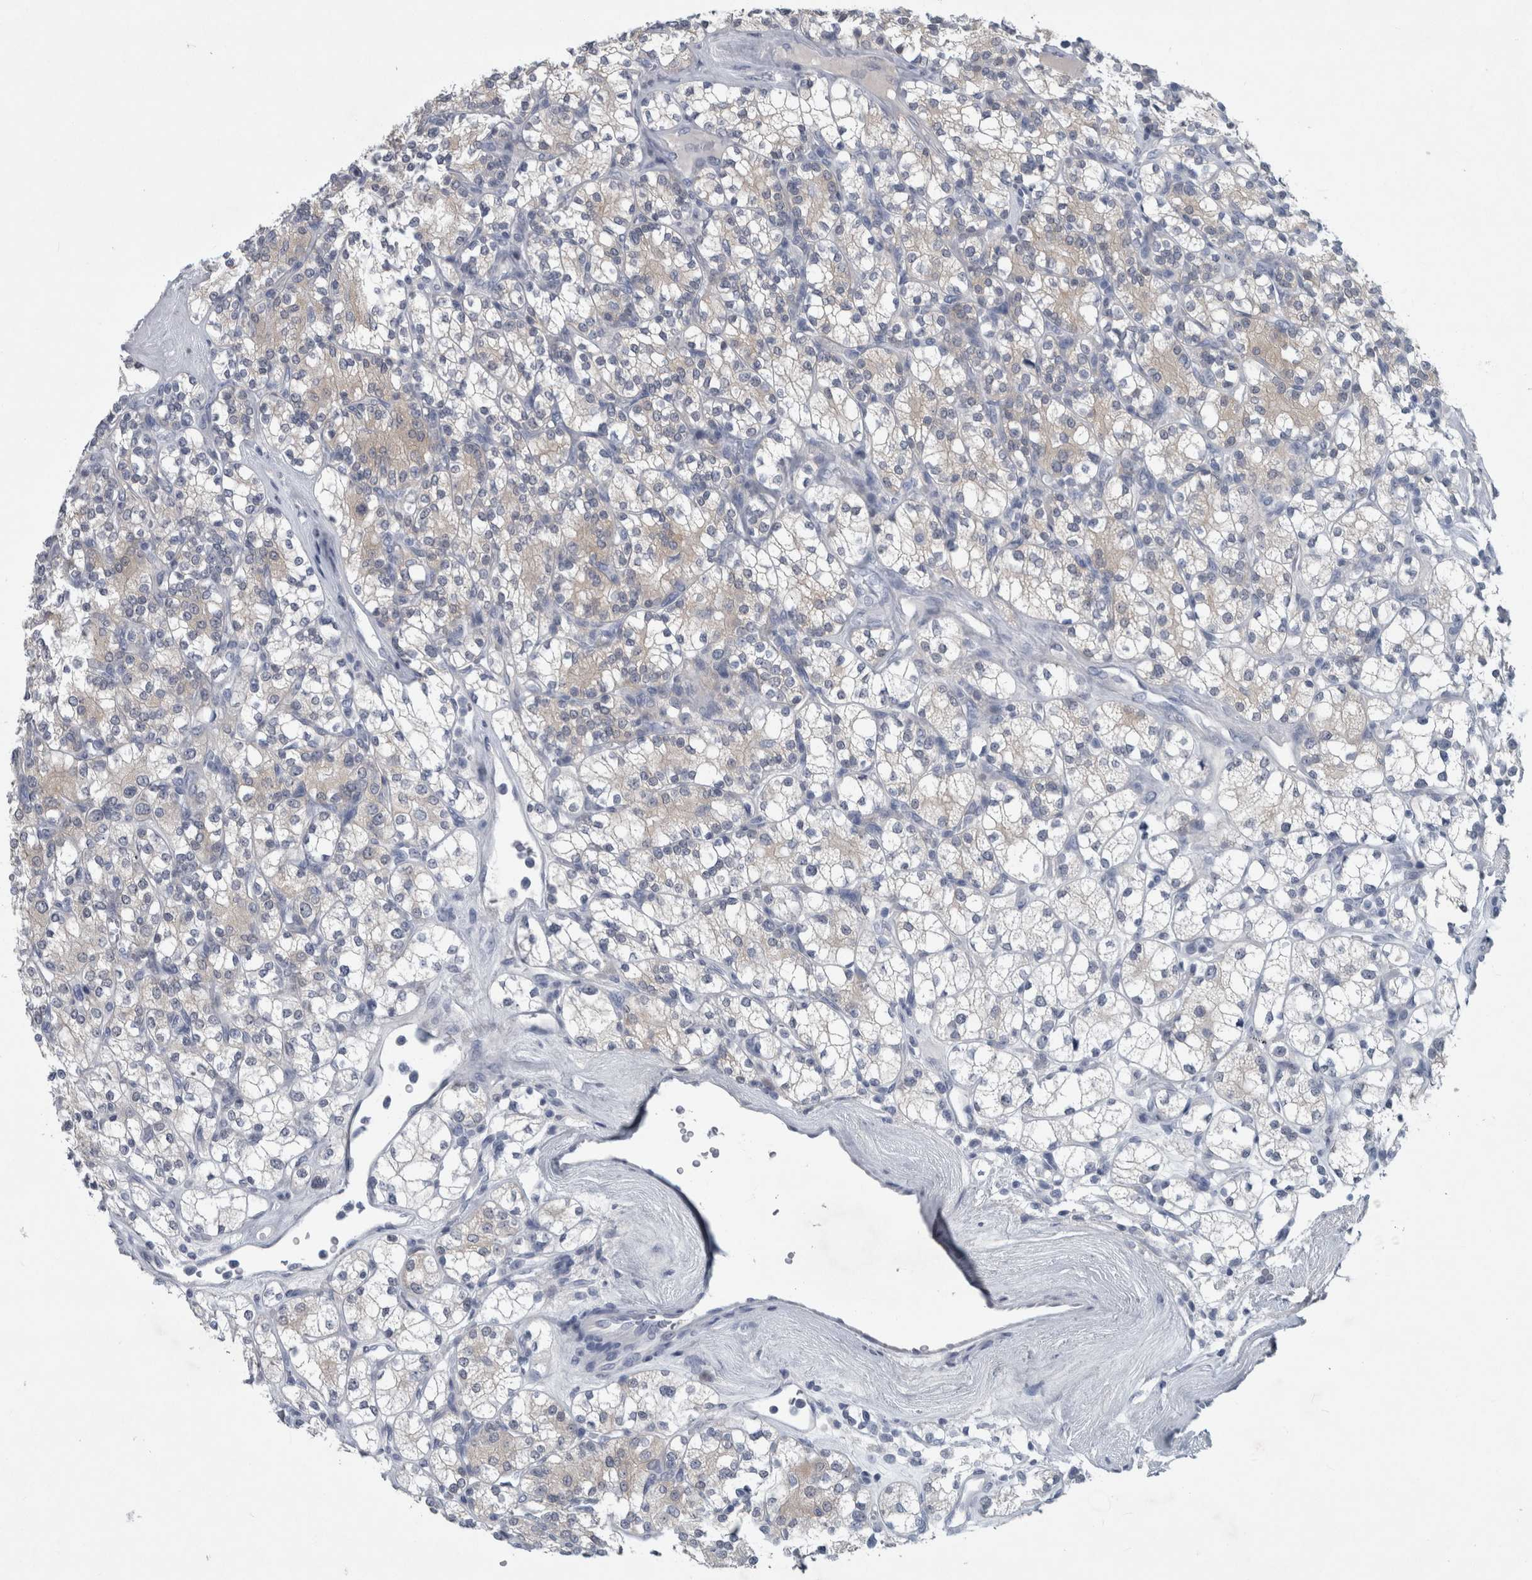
{"staining": {"intensity": "negative", "quantity": "none", "location": "none"}, "tissue": "renal cancer", "cell_type": "Tumor cells", "image_type": "cancer", "snomed": [{"axis": "morphology", "description": "Adenocarcinoma, NOS"}, {"axis": "topography", "description": "Kidney"}], "caption": "A histopathology image of renal adenocarcinoma stained for a protein demonstrates no brown staining in tumor cells.", "gene": "FAM83H", "patient": {"sex": "male", "age": 77}}